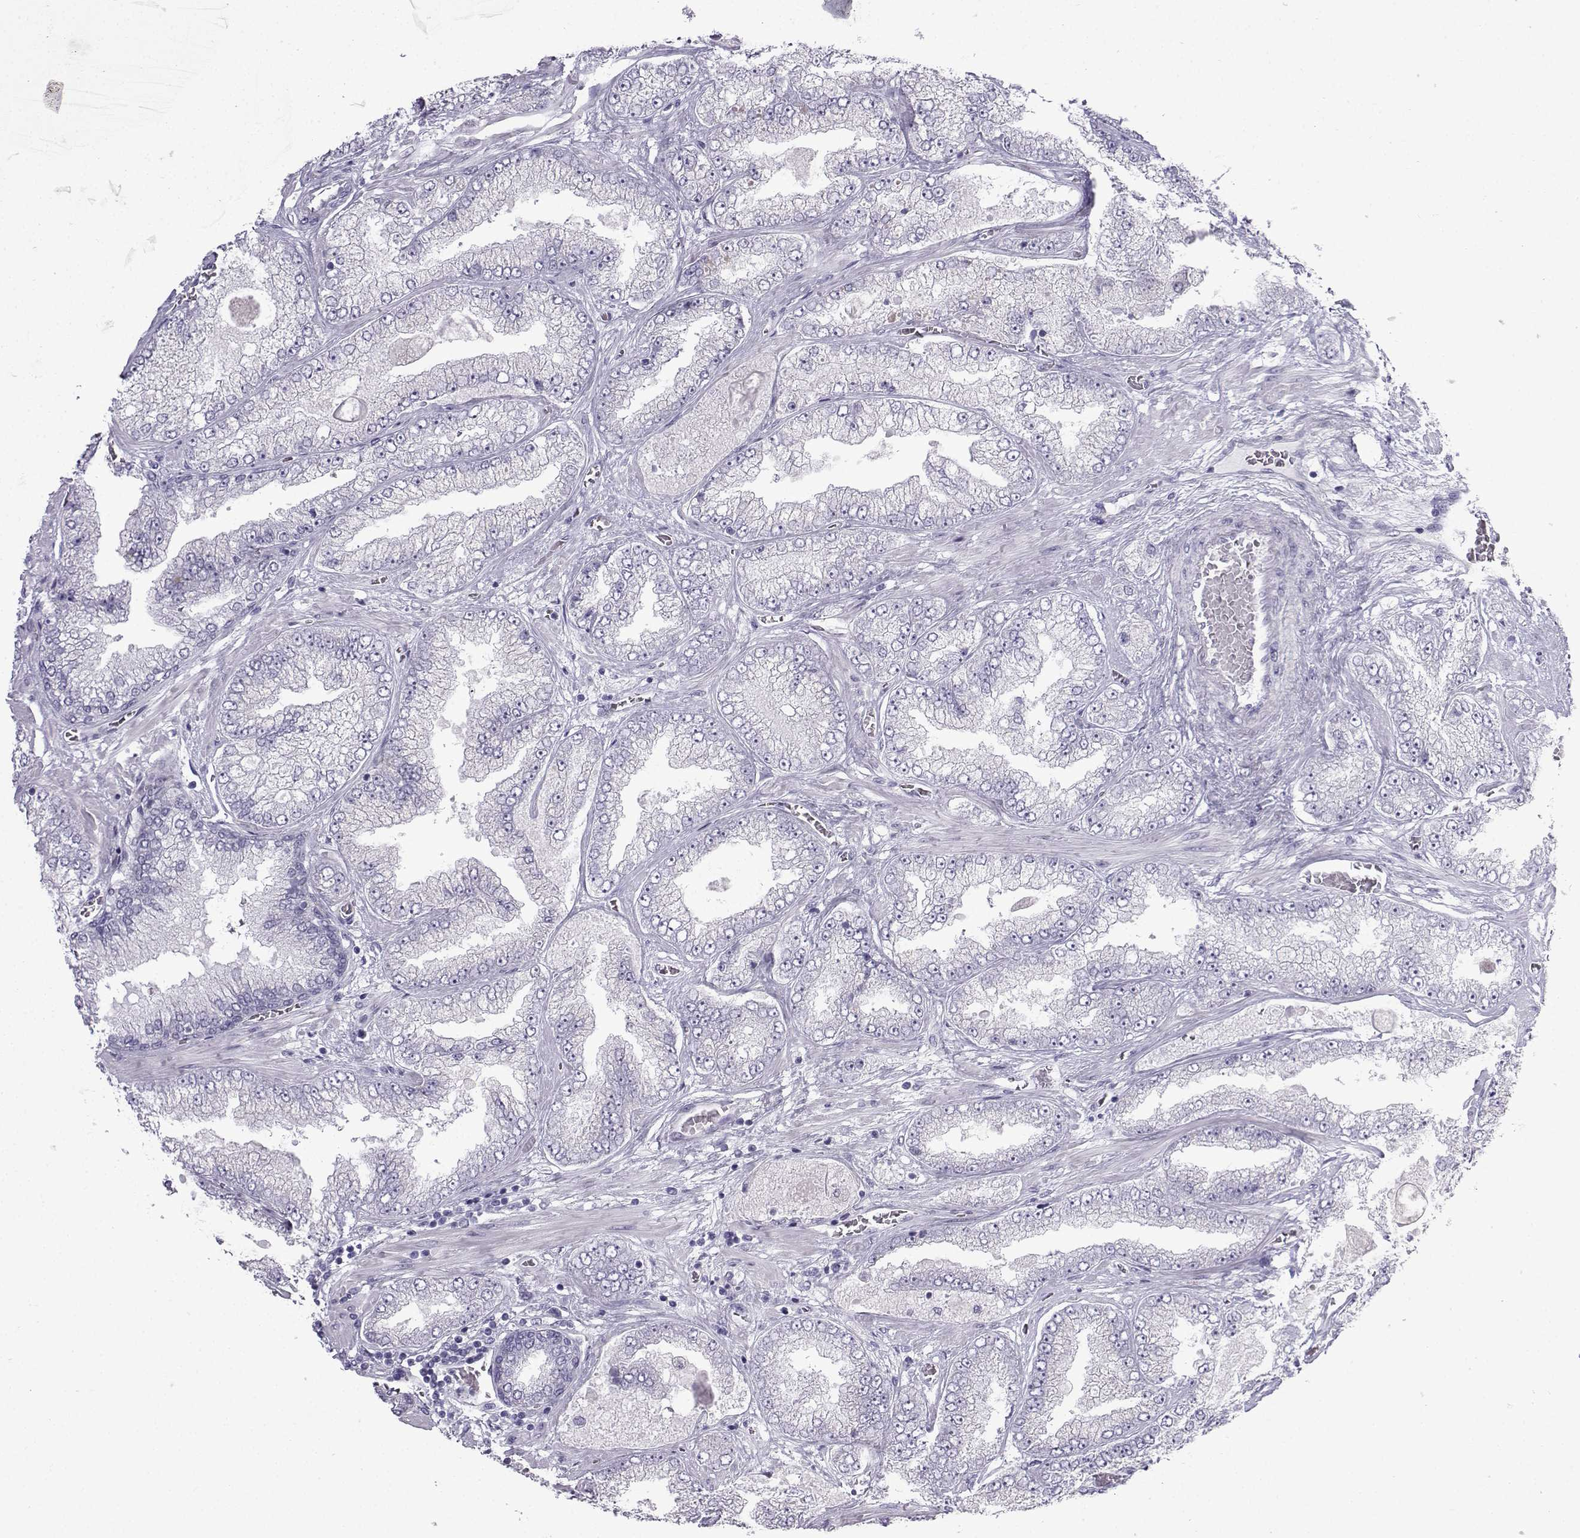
{"staining": {"intensity": "negative", "quantity": "none", "location": "none"}, "tissue": "prostate cancer", "cell_type": "Tumor cells", "image_type": "cancer", "snomed": [{"axis": "morphology", "description": "Adenocarcinoma, Low grade"}, {"axis": "topography", "description": "Prostate"}], "caption": "A micrograph of prostate cancer stained for a protein reveals no brown staining in tumor cells.", "gene": "CFAP53", "patient": {"sex": "male", "age": 57}}